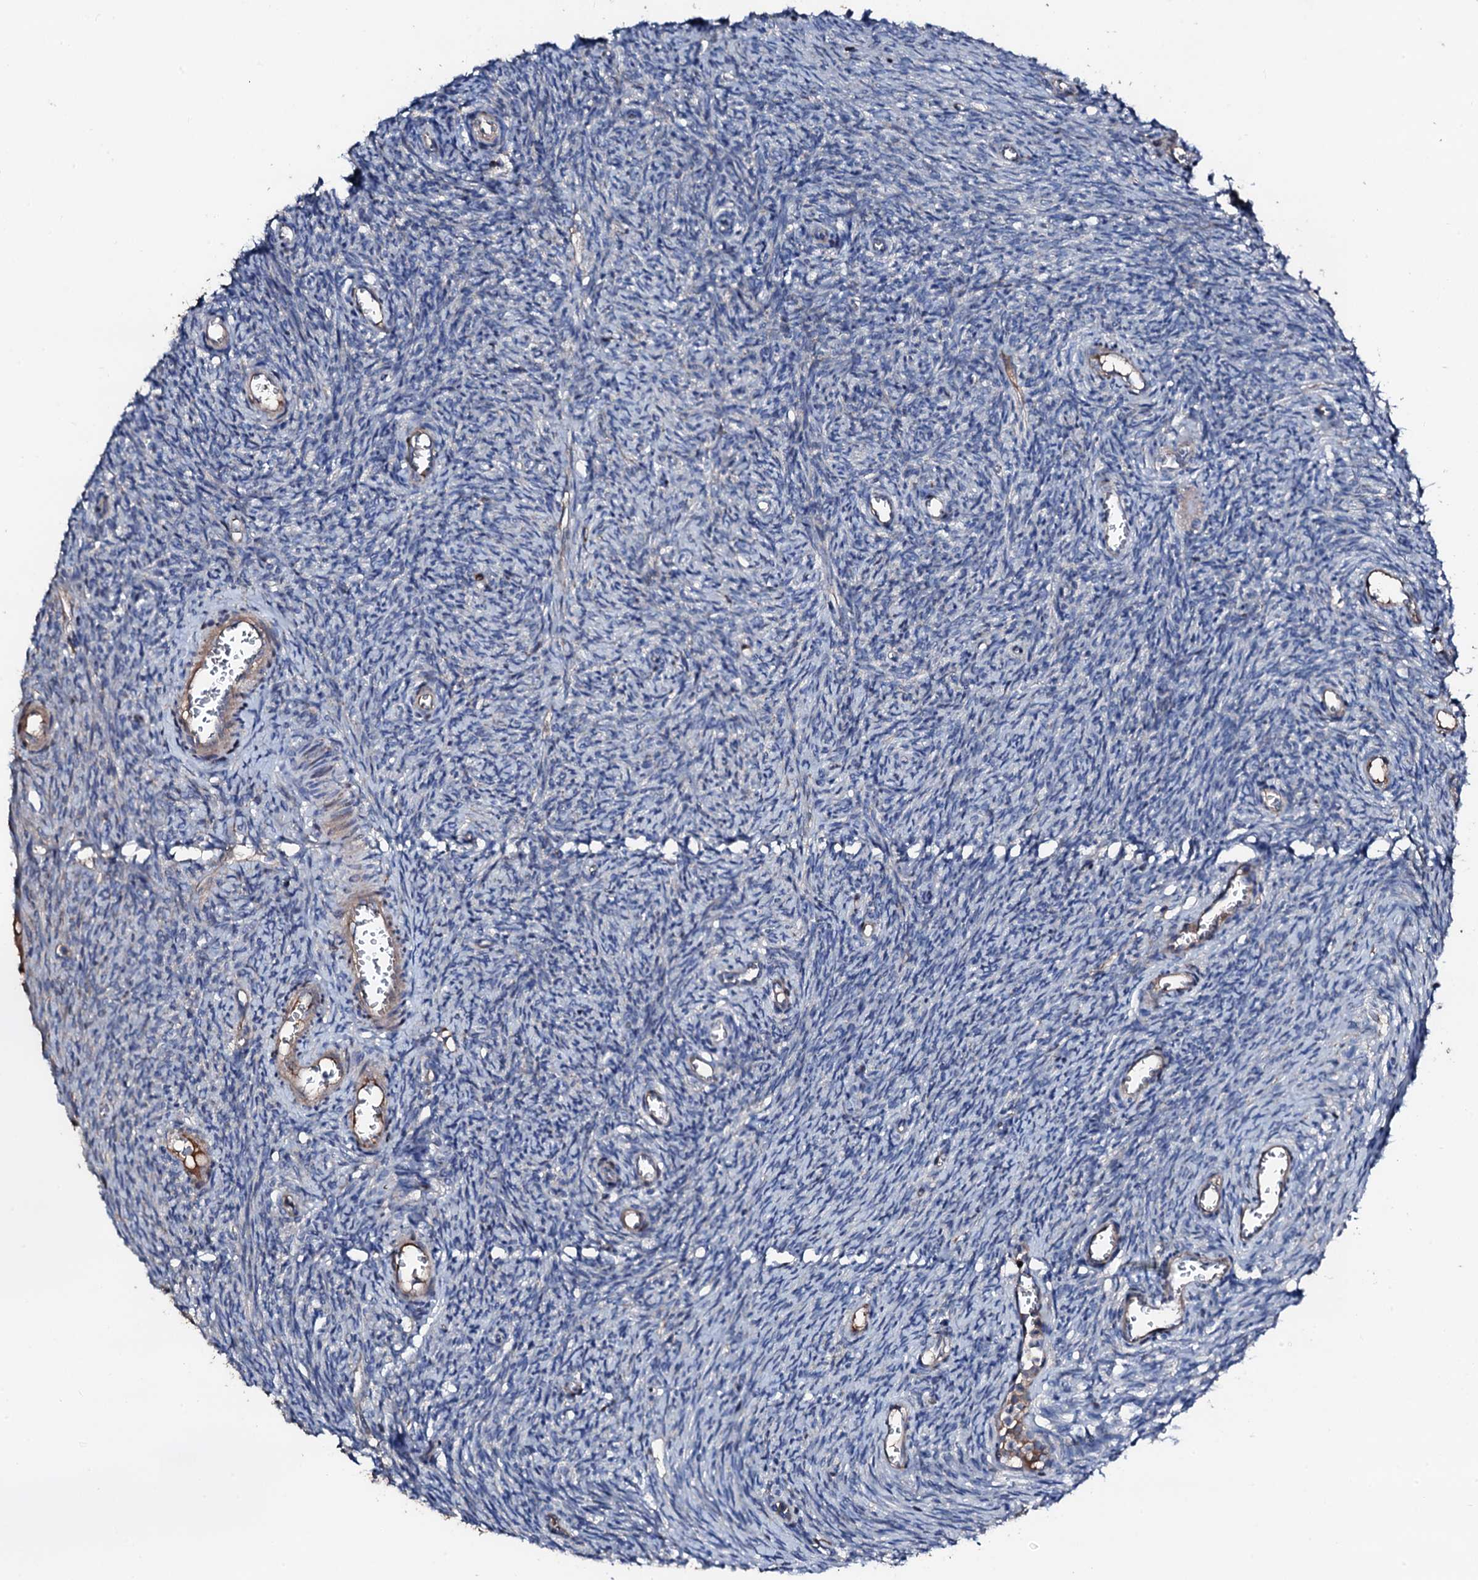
{"staining": {"intensity": "negative", "quantity": "none", "location": "none"}, "tissue": "ovary", "cell_type": "Ovarian stroma cells", "image_type": "normal", "snomed": [{"axis": "morphology", "description": "Normal tissue, NOS"}, {"axis": "topography", "description": "Ovary"}], "caption": "A photomicrograph of human ovary is negative for staining in ovarian stroma cells. The staining was performed using DAB (3,3'-diaminobenzidine) to visualize the protein expression in brown, while the nuclei were stained in blue with hematoxylin (Magnification: 20x).", "gene": "TRAFD1", "patient": {"sex": "female", "age": 44}}